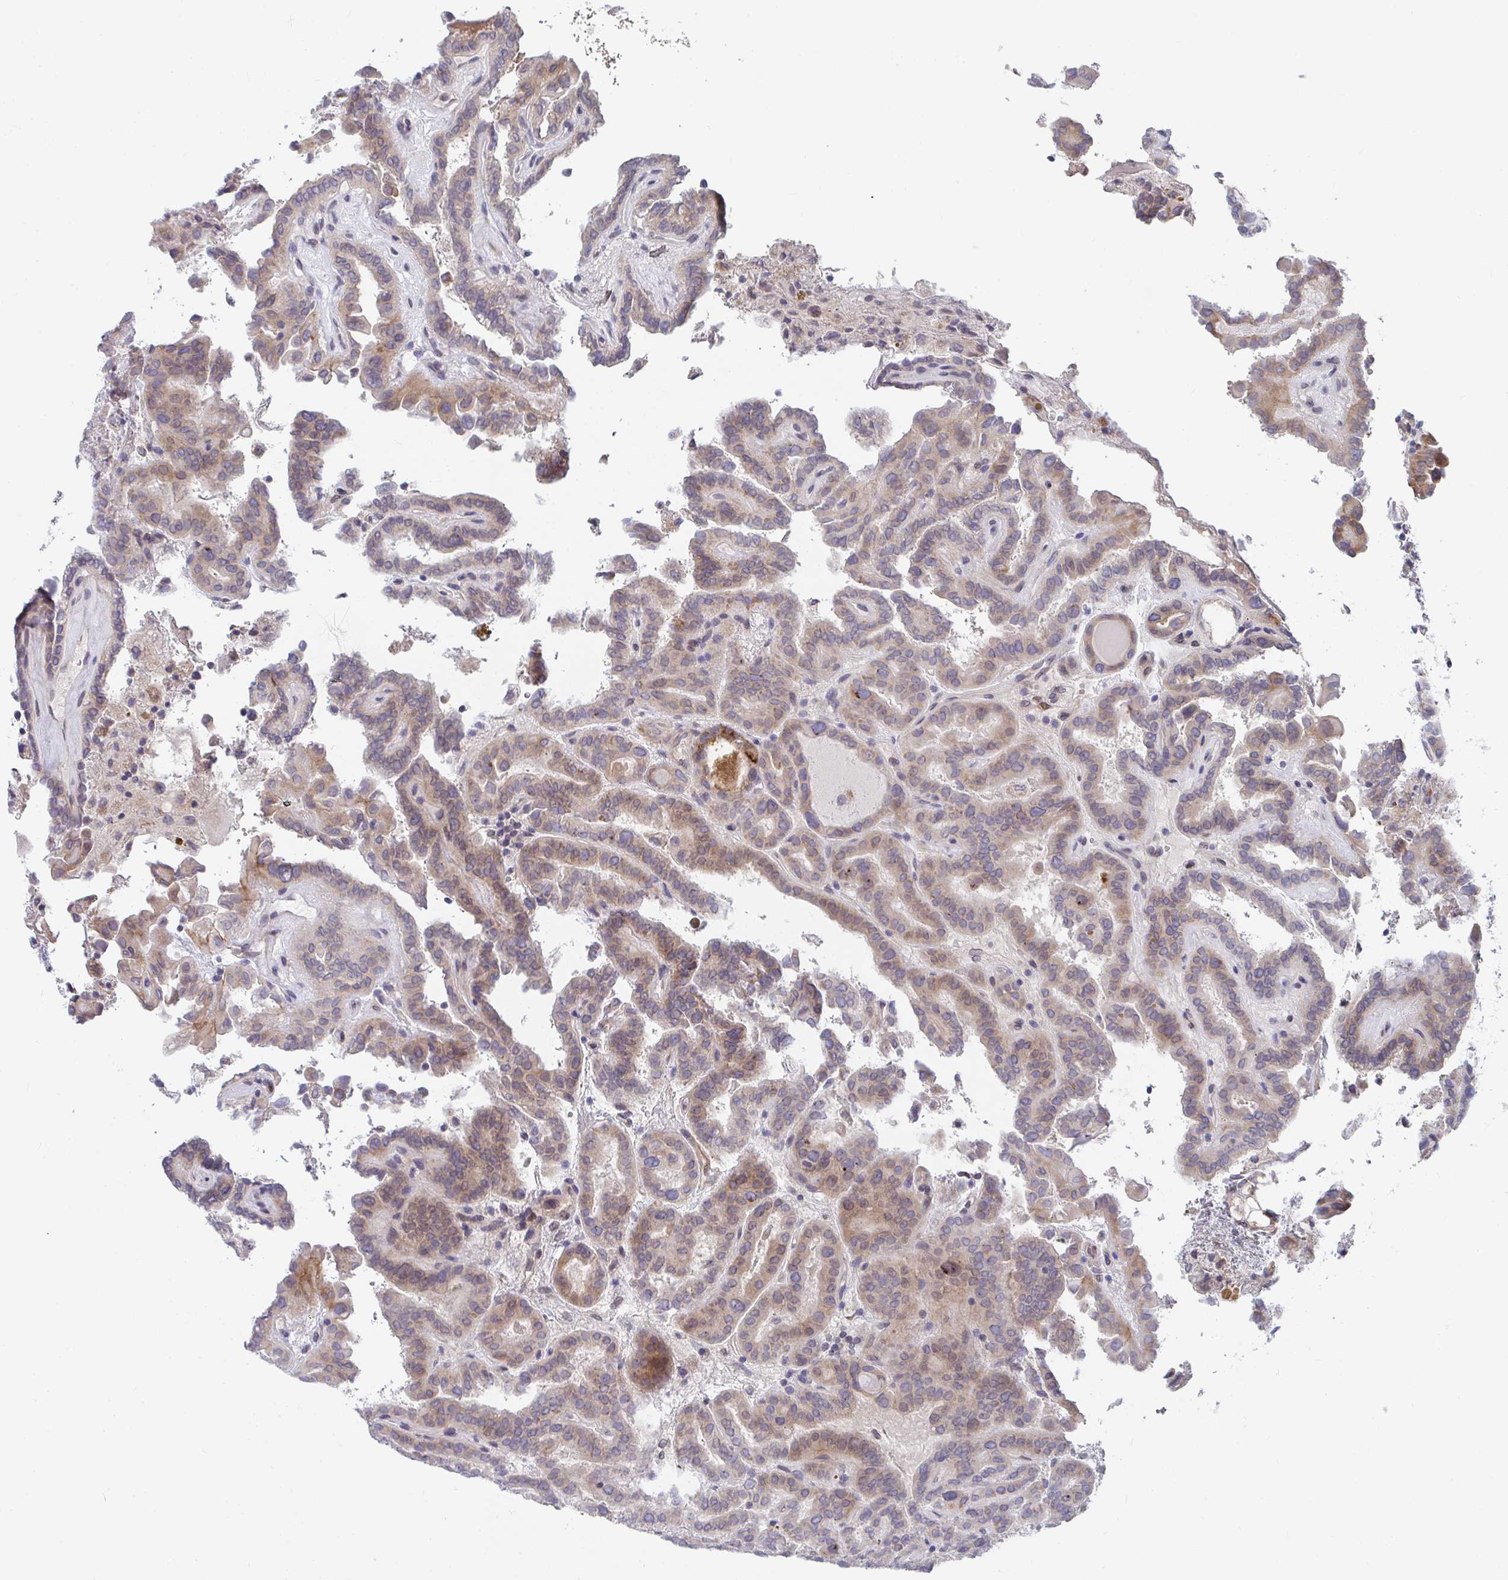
{"staining": {"intensity": "weak", "quantity": "25%-75%", "location": "cytoplasmic/membranous"}, "tissue": "thyroid cancer", "cell_type": "Tumor cells", "image_type": "cancer", "snomed": [{"axis": "morphology", "description": "Papillary adenocarcinoma, NOS"}, {"axis": "topography", "description": "Thyroid gland"}], "caption": "DAB immunohistochemical staining of thyroid cancer reveals weak cytoplasmic/membranous protein expression in approximately 25%-75% of tumor cells.", "gene": "EIF1AD", "patient": {"sex": "female", "age": 46}}